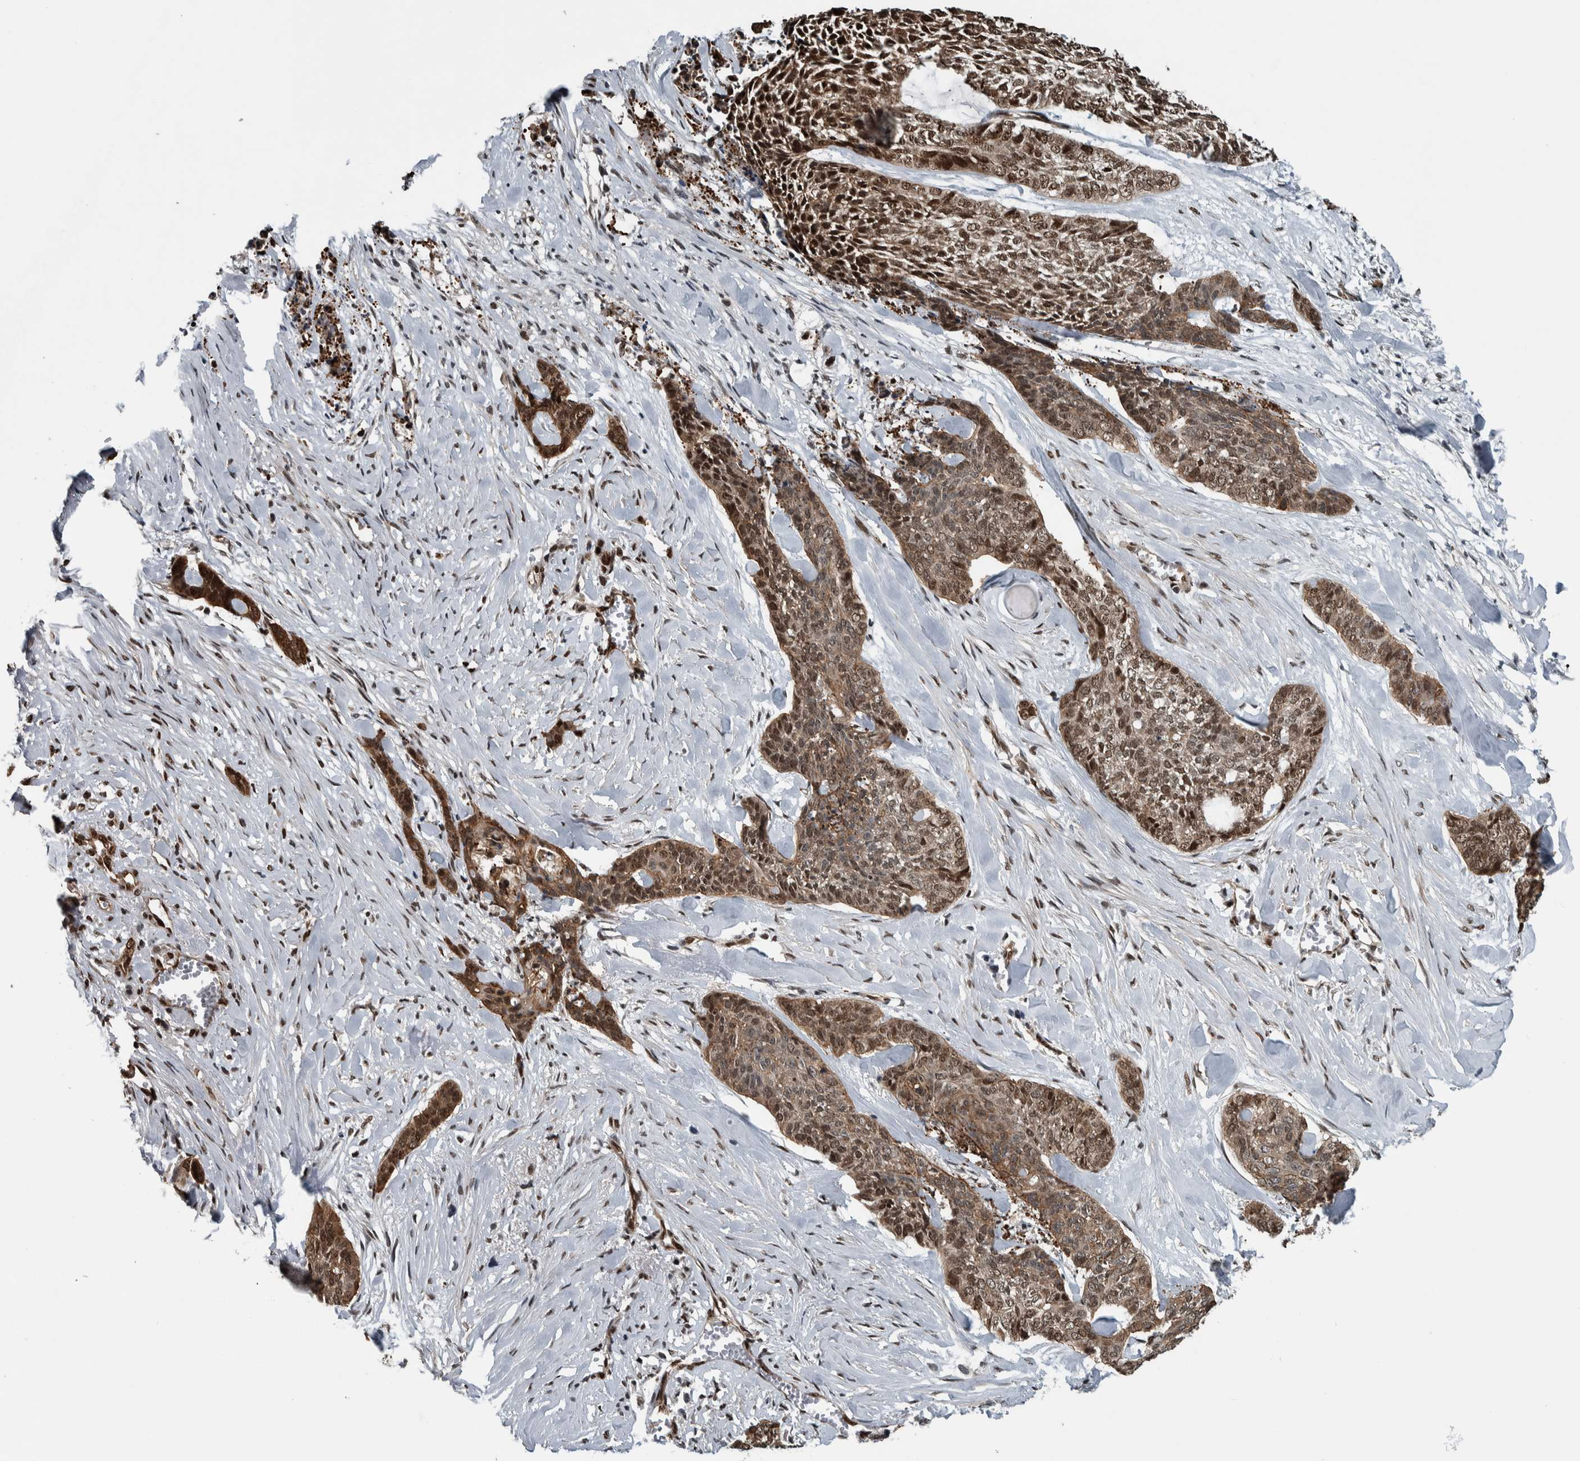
{"staining": {"intensity": "moderate", "quantity": ">75%", "location": "cytoplasmic/membranous,nuclear"}, "tissue": "skin cancer", "cell_type": "Tumor cells", "image_type": "cancer", "snomed": [{"axis": "morphology", "description": "Basal cell carcinoma"}, {"axis": "topography", "description": "Skin"}], "caption": "This photomicrograph shows basal cell carcinoma (skin) stained with immunohistochemistry (IHC) to label a protein in brown. The cytoplasmic/membranous and nuclear of tumor cells show moderate positivity for the protein. Nuclei are counter-stained blue.", "gene": "FAM135B", "patient": {"sex": "female", "age": 64}}